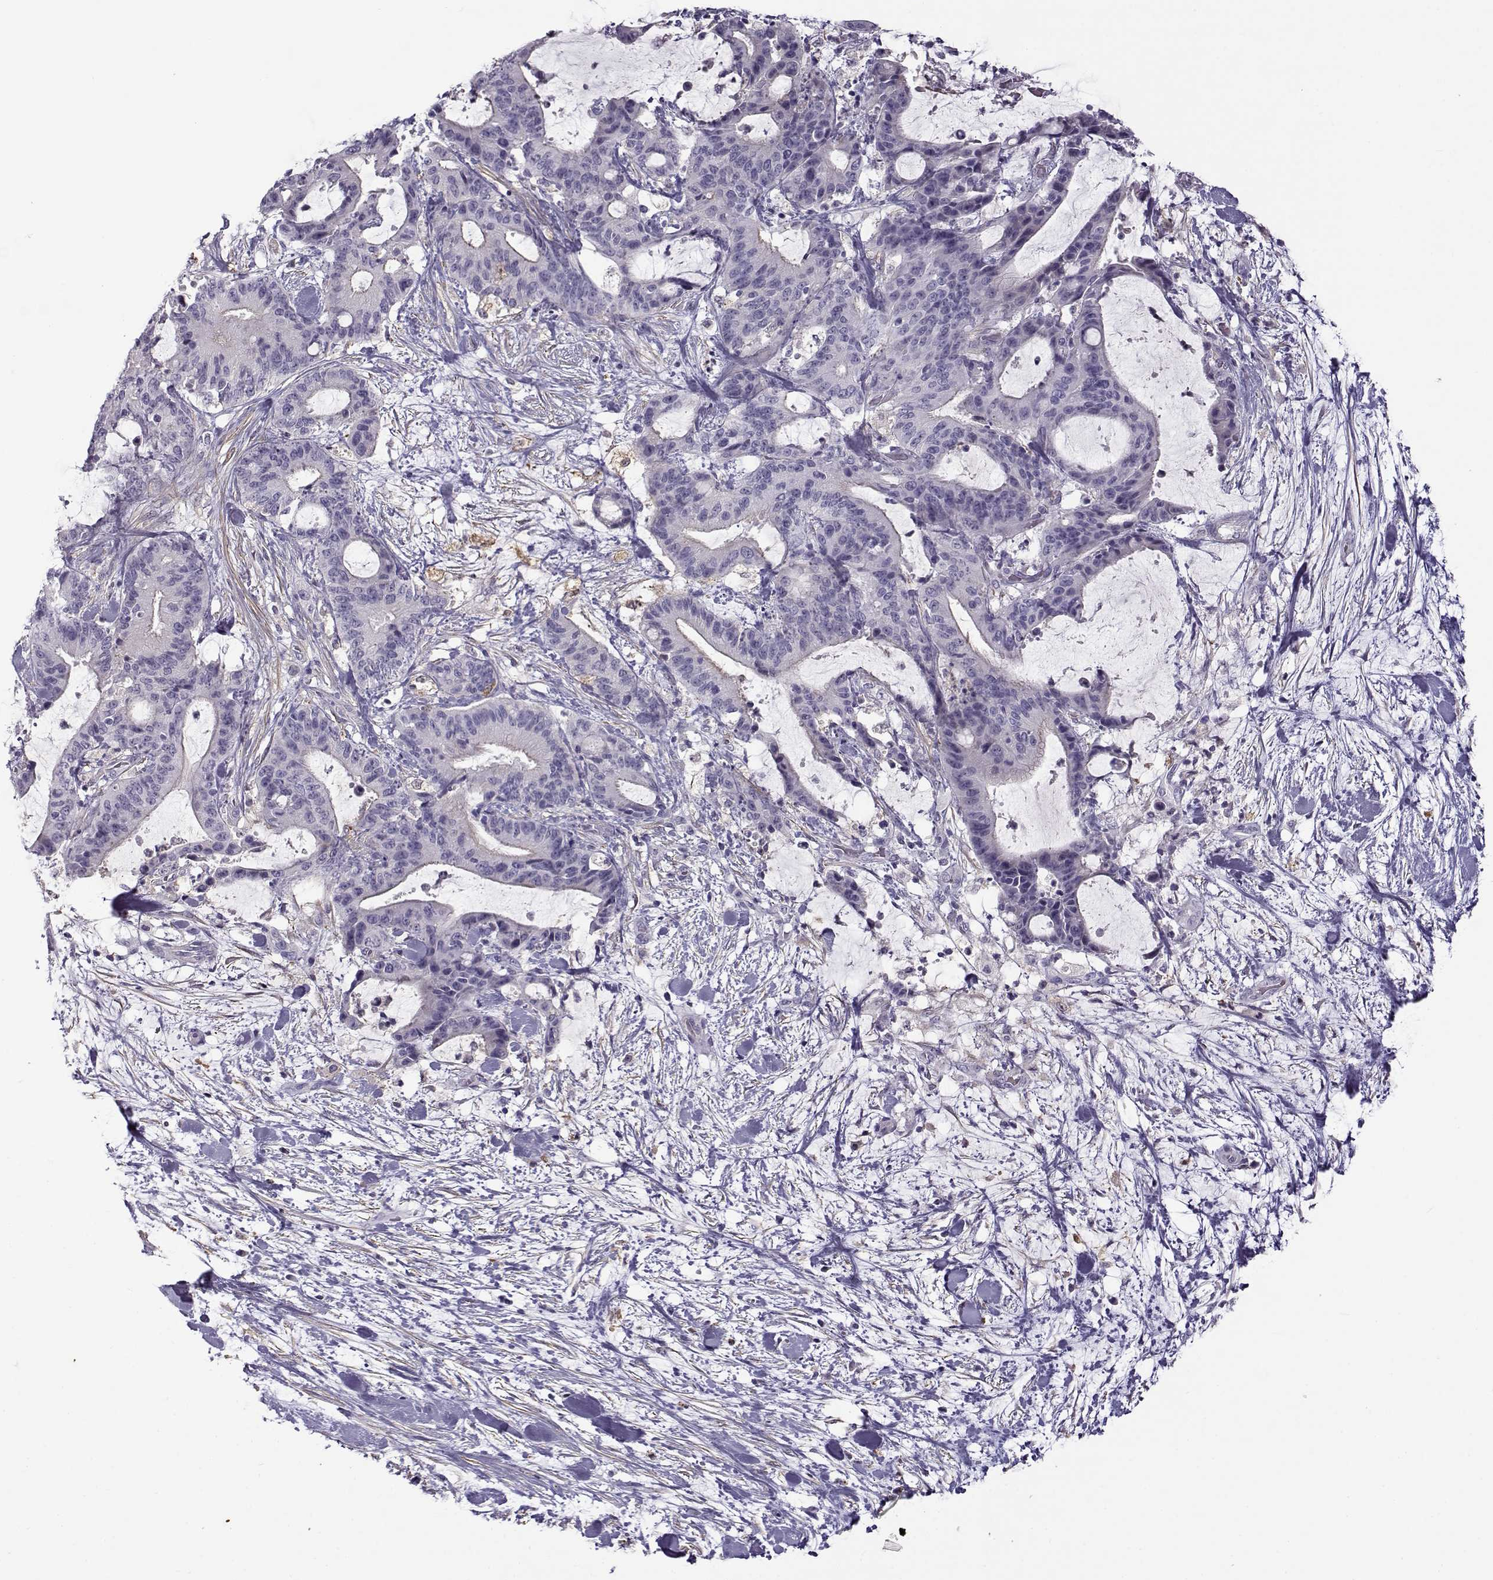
{"staining": {"intensity": "negative", "quantity": "none", "location": "none"}, "tissue": "liver cancer", "cell_type": "Tumor cells", "image_type": "cancer", "snomed": [{"axis": "morphology", "description": "Cholangiocarcinoma"}, {"axis": "topography", "description": "Liver"}], "caption": "This micrograph is of cholangiocarcinoma (liver) stained with IHC to label a protein in brown with the nuclei are counter-stained blue. There is no expression in tumor cells.", "gene": "UCP3", "patient": {"sex": "female", "age": 73}}